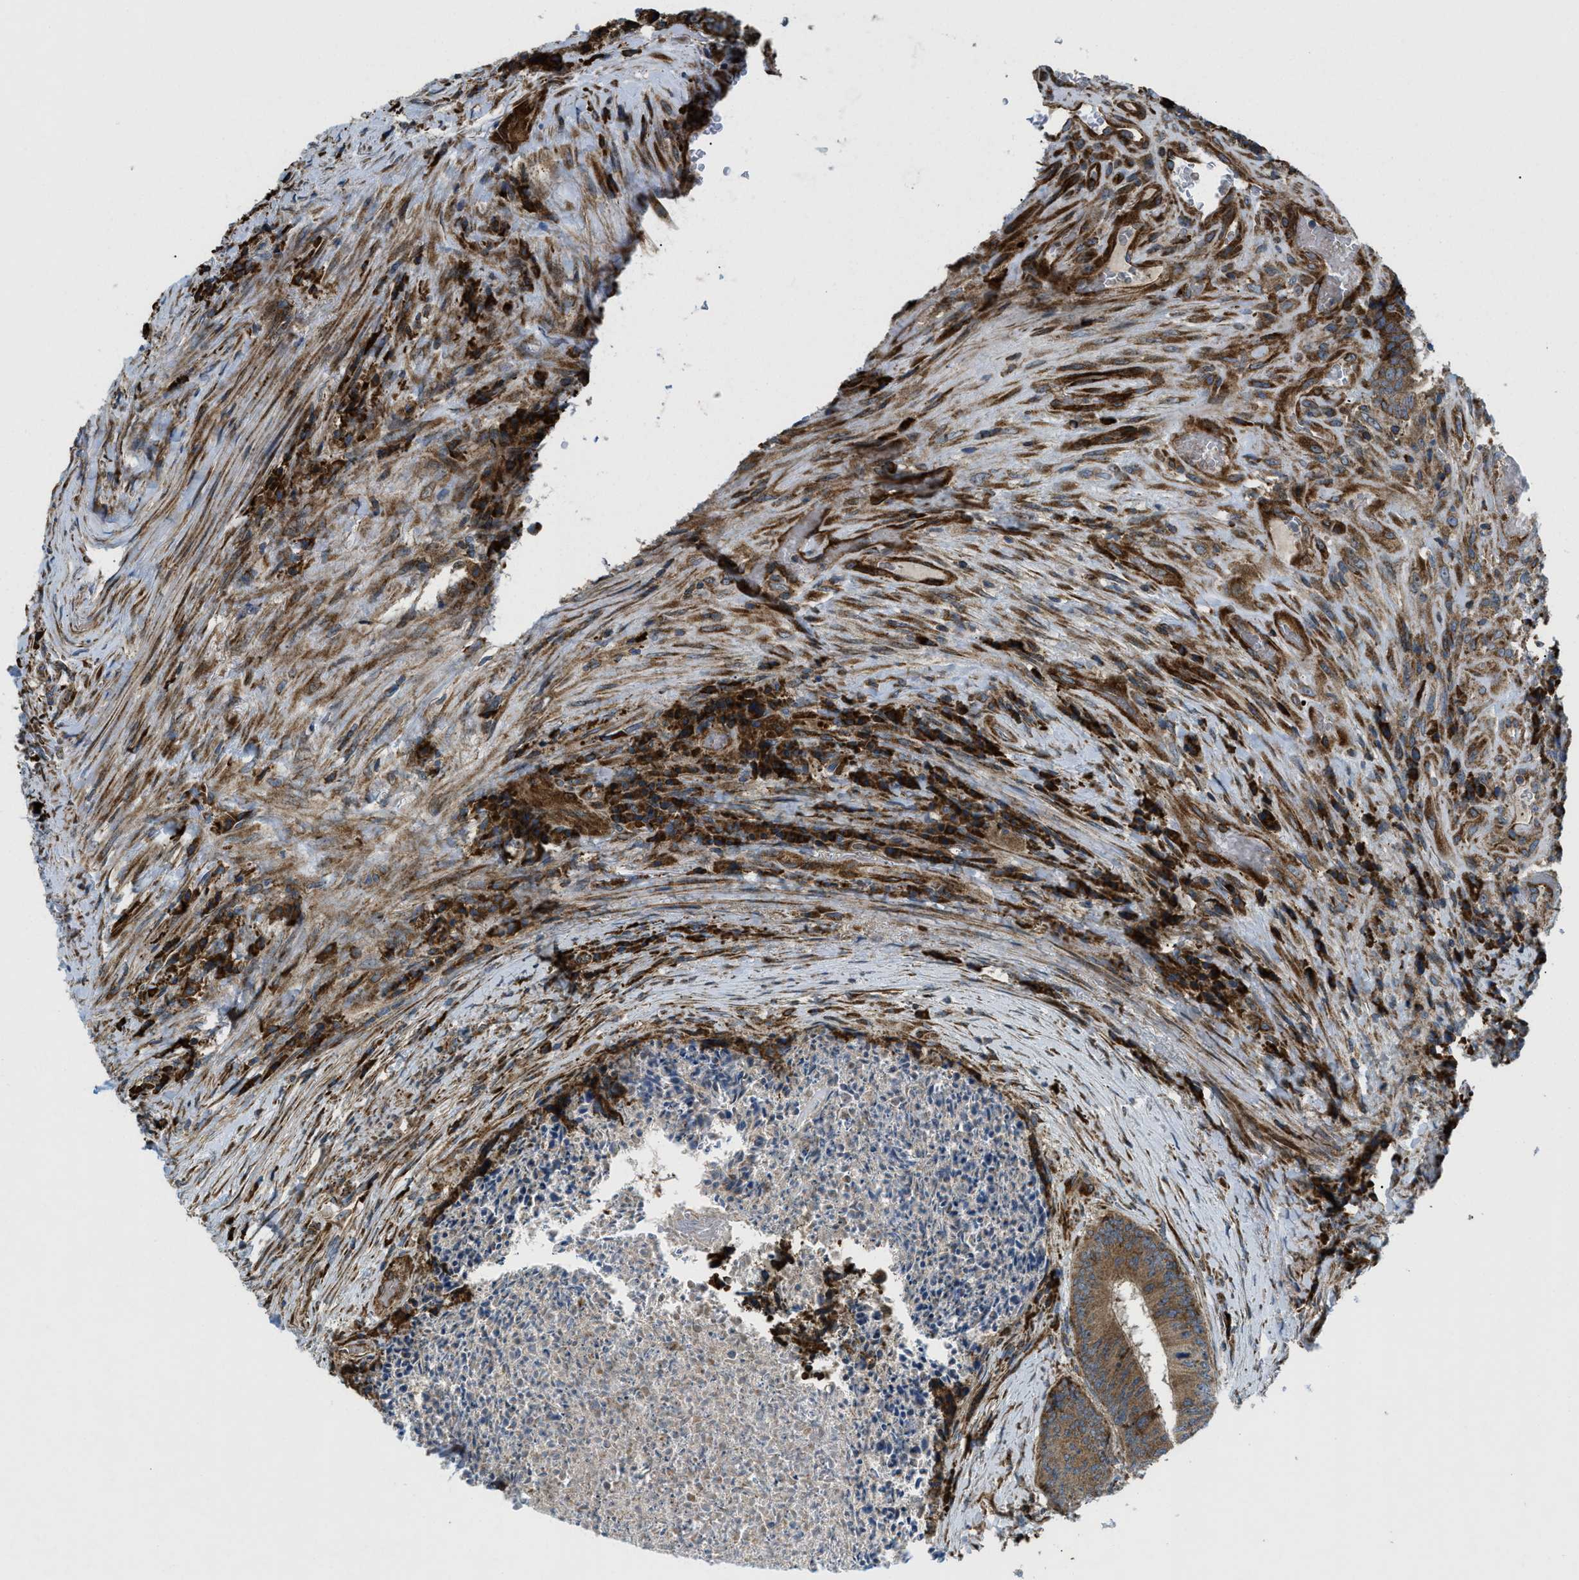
{"staining": {"intensity": "moderate", "quantity": ">75%", "location": "cytoplasmic/membranous"}, "tissue": "colorectal cancer", "cell_type": "Tumor cells", "image_type": "cancer", "snomed": [{"axis": "morphology", "description": "Adenocarcinoma, NOS"}, {"axis": "topography", "description": "Rectum"}], "caption": "Immunohistochemical staining of adenocarcinoma (colorectal) reveals medium levels of moderate cytoplasmic/membranous expression in about >75% of tumor cells.", "gene": "CSPG4", "patient": {"sex": "male", "age": 72}}